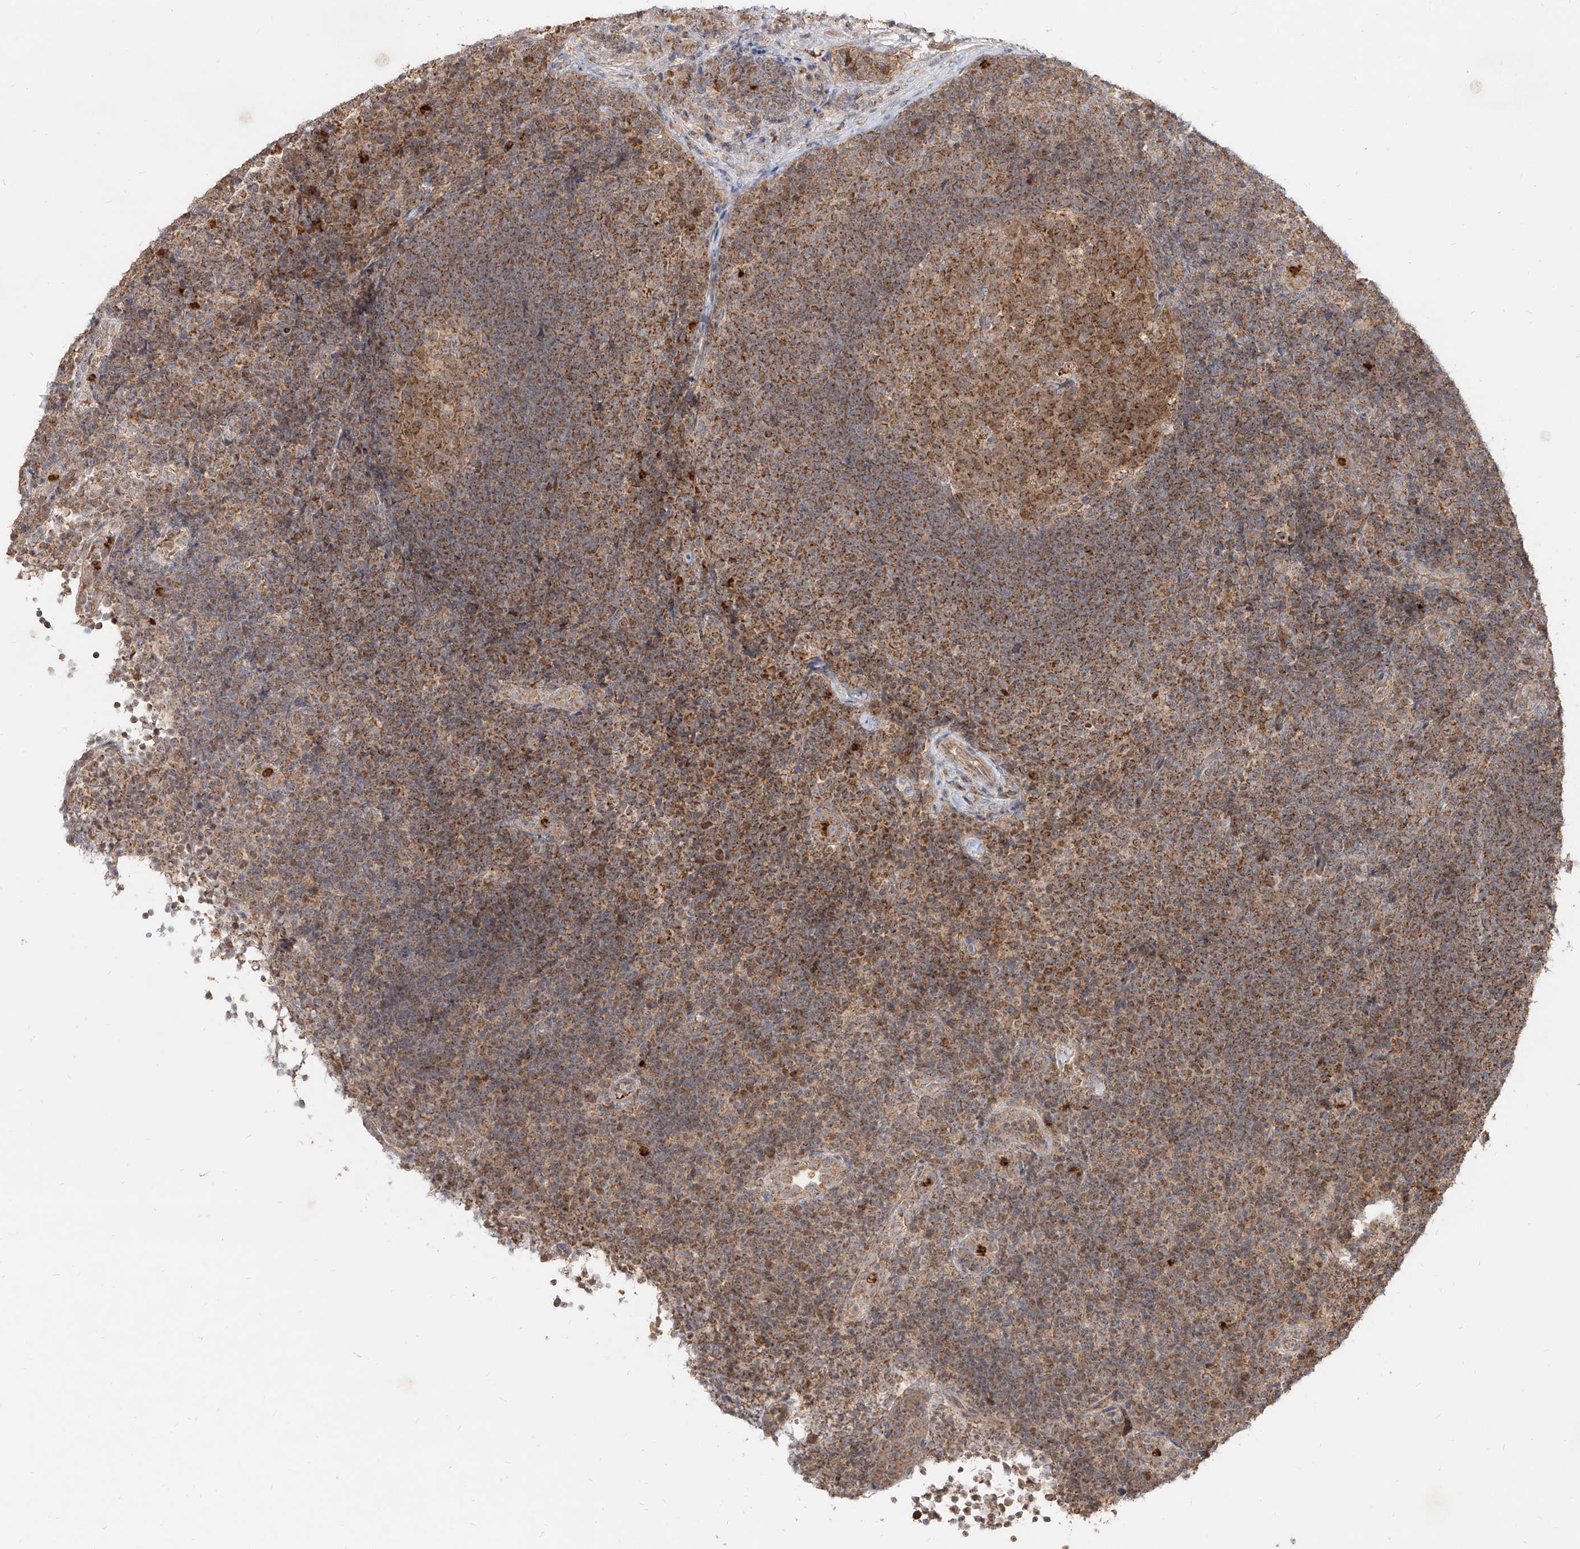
{"staining": {"intensity": "moderate", "quantity": ">75%", "location": "cytoplasmic/membranous"}, "tissue": "lymph node", "cell_type": "Germinal center cells", "image_type": "normal", "snomed": [{"axis": "morphology", "description": "Normal tissue, NOS"}, {"axis": "topography", "description": "Lymph node"}], "caption": "A brown stain highlights moderate cytoplasmic/membranous staining of a protein in germinal center cells of benign human lymph node. Using DAB (brown) and hematoxylin (blue) stains, captured at high magnification using brightfield microscopy.", "gene": "AIM2", "patient": {"sex": "female", "age": 22}}